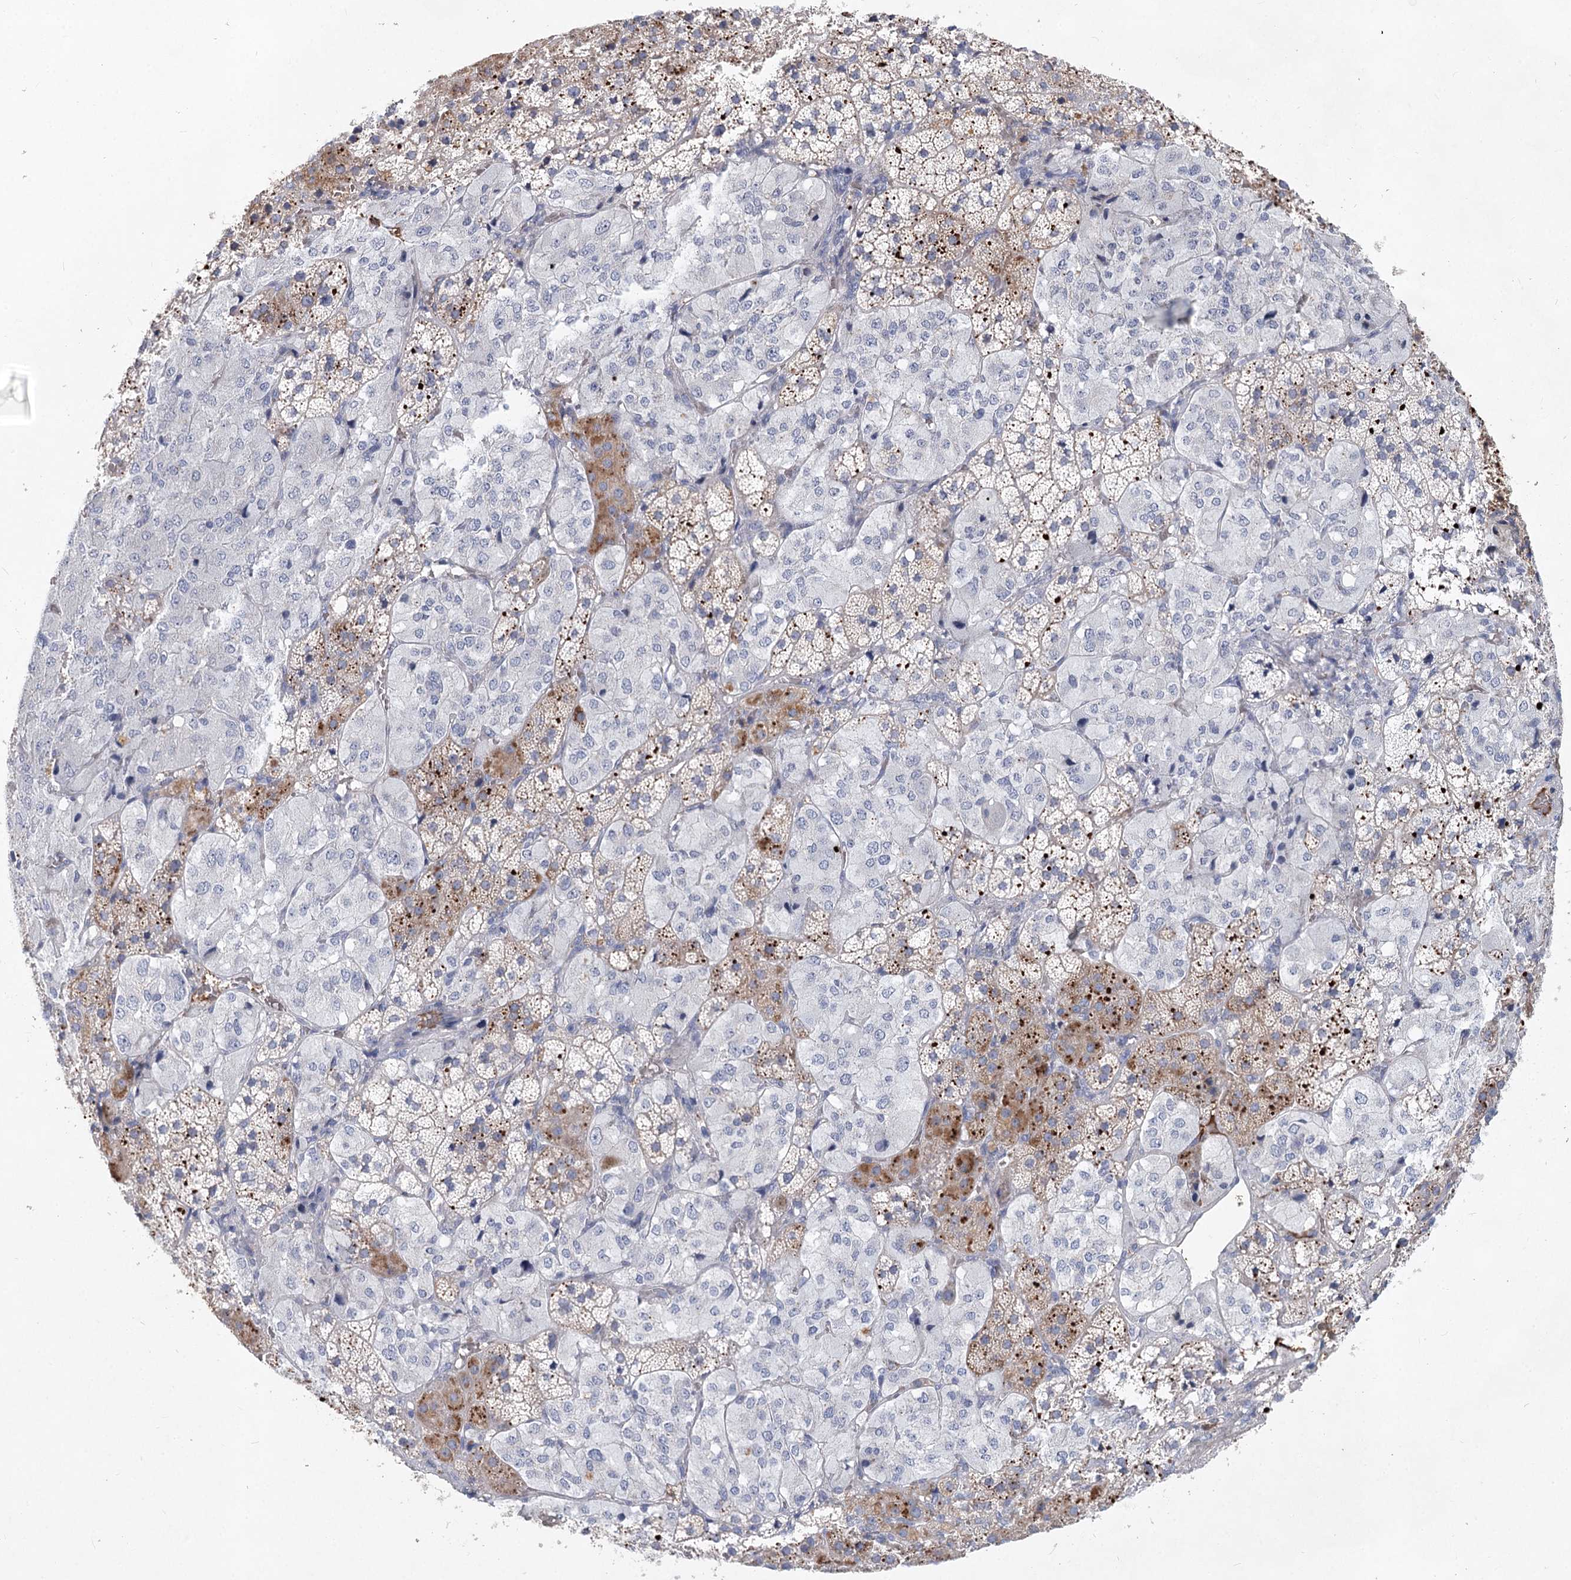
{"staining": {"intensity": "moderate", "quantity": "<25%", "location": "cytoplasmic/membranous"}, "tissue": "adrenal gland", "cell_type": "Glandular cells", "image_type": "normal", "snomed": [{"axis": "morphology", "description": "Normal tissue, NOS"}, {"axis": "topography", "description": "Adrenal gland"}], "caption": "Adrenal gland stained for a protein displays moderate cytoplasmic/membranous positivity in glandular cells. The staining was performed using DAB to visualize the protein expression in brown, while the nuclei were stained in blue with hematoxylin (Magnification: 20x).", "gene": "TASOR2", "patient": {"sex": "female", "age": 44}}